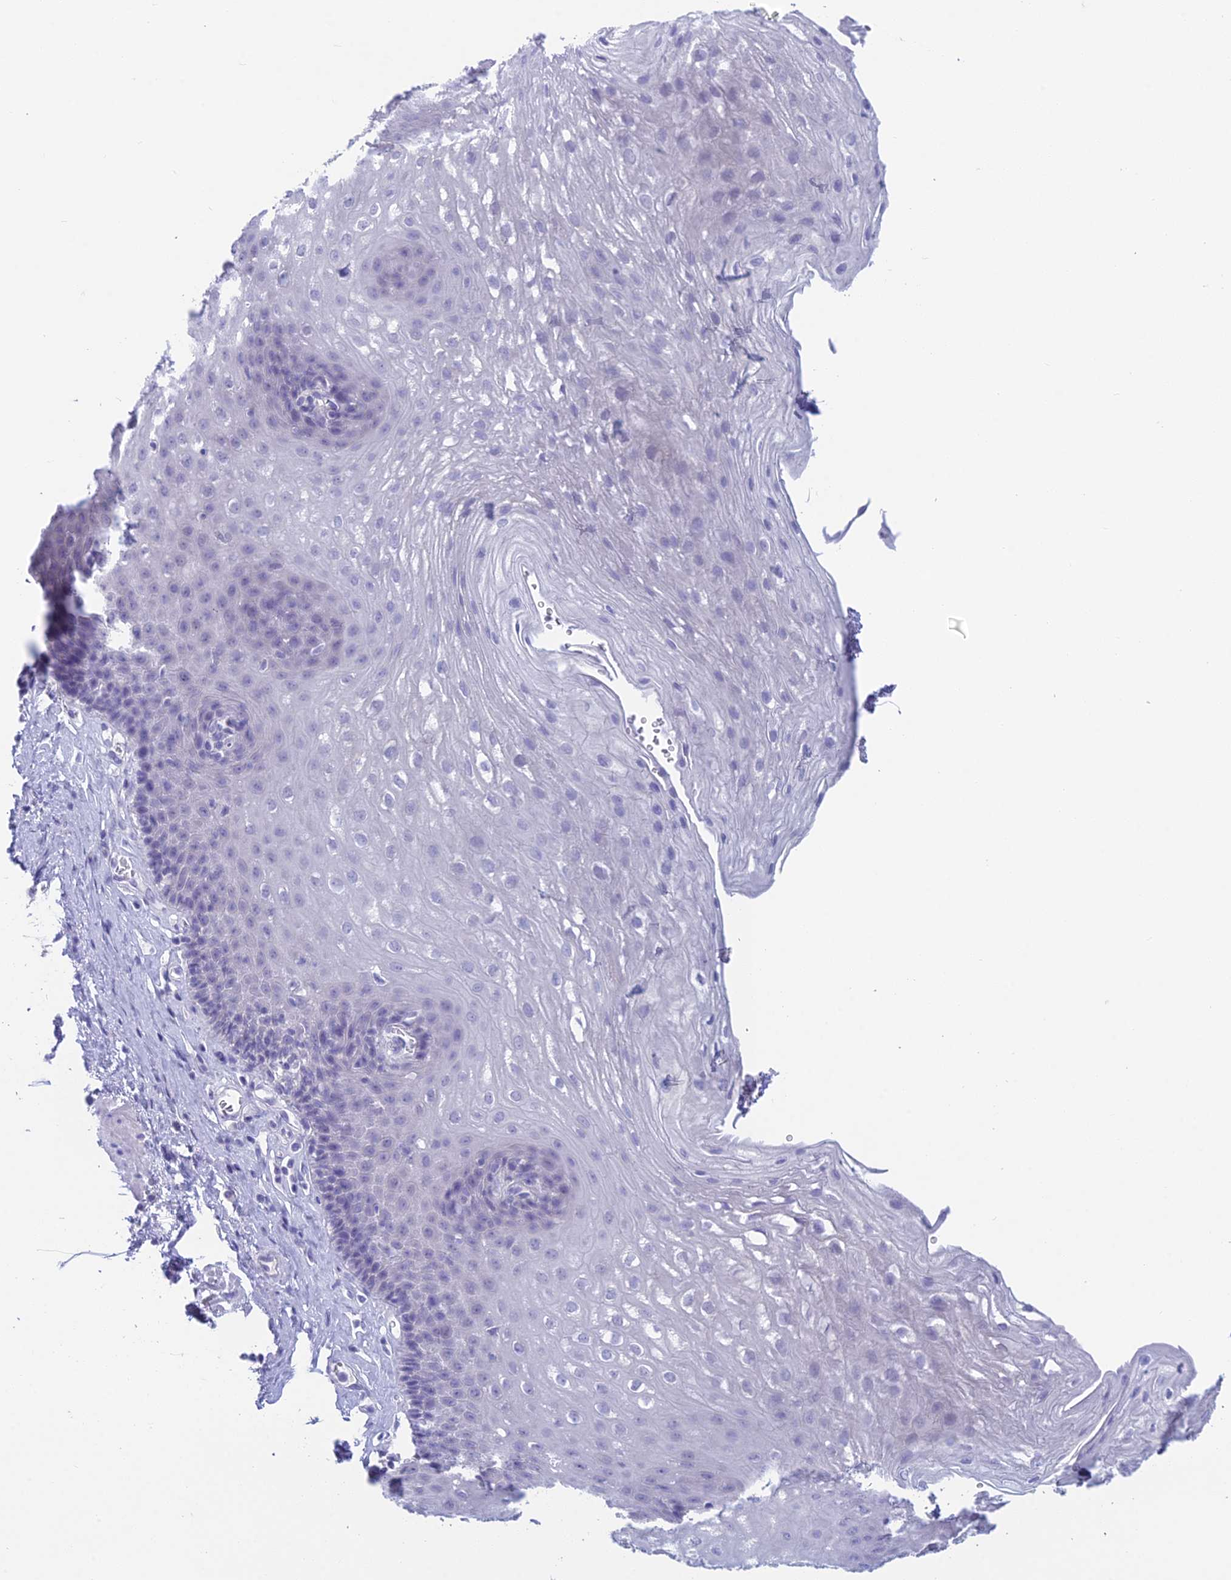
{"staining": {"intensity": "negative", "quantity": "none", "location": "none"}, "tissue": "esophagus", "cell_type": "Squamous epithelial cells", "image_type": "normal", "snomed": [{"axis": "morphology", "description": "Normal tissue, NOS"}, {"axis": "topography", "description": "Esophagus"}], "caption": "Human esophagus stained for a protein using immunohistochemistry (IHC) exhibits no positivity in squamous epithelial cells.", "gene": "TMEM161B", "patient": {"sex": "female", "age": 66}}